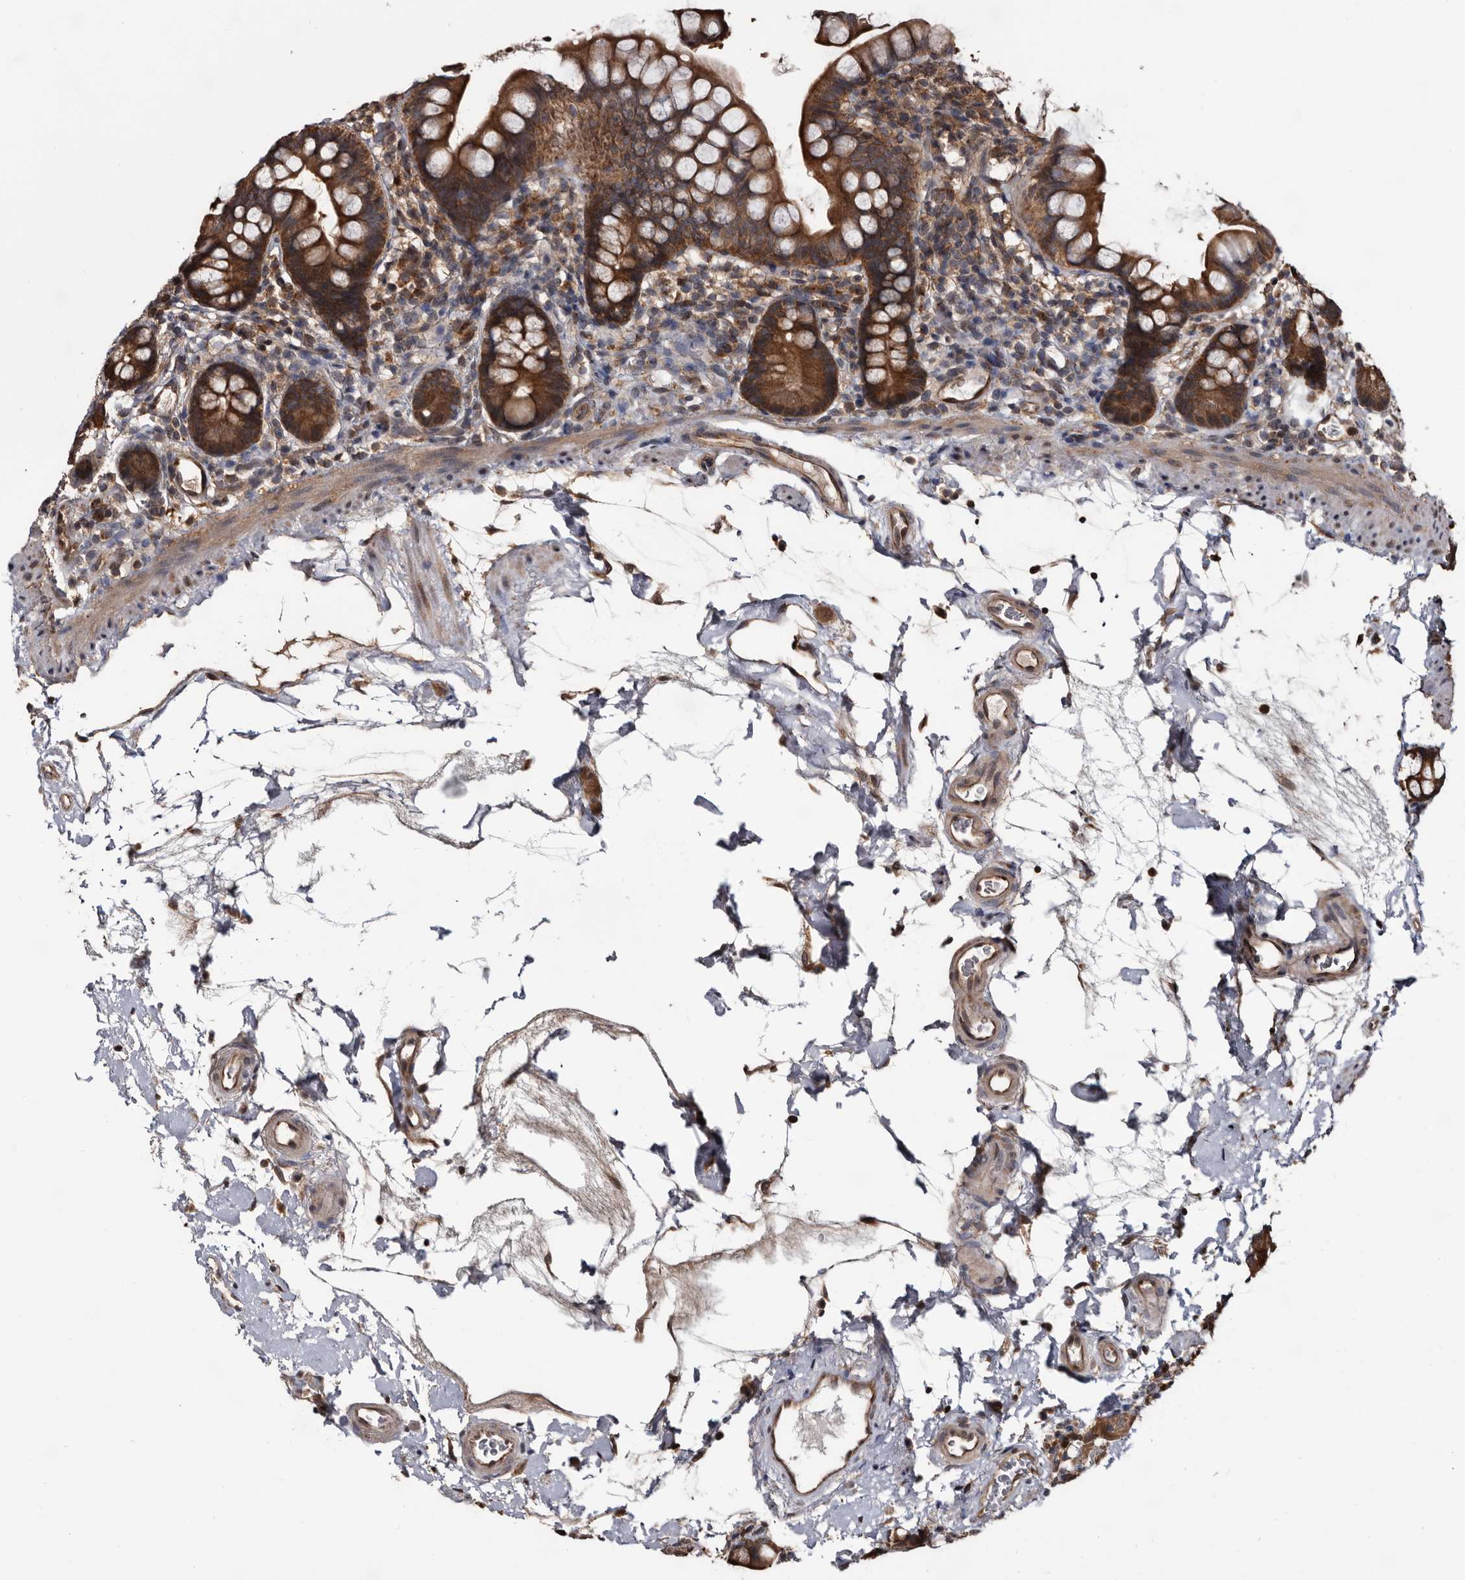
{"staining": {"intensity": "strong", "quantity": ">75%", "location": "cytoplasmic/membranous"}, "tissue": "small intestine", "cell_type": "Glandular cells", "image_type": "normal", "snomed": [{"axis": "morphology", "description": "Normal tissue, NOS"}, {"axis": "topography", "description": "Small intestine"}], "caption": "A brown stain highlights strong cytoplasmic/membranous staining of a protein in glandular cells of normal small intestine. (Brightfield microscopy of DAB IHC at high magnification).", "gene": "TTI2", "patient": {"sex": "female", "age": 84}}